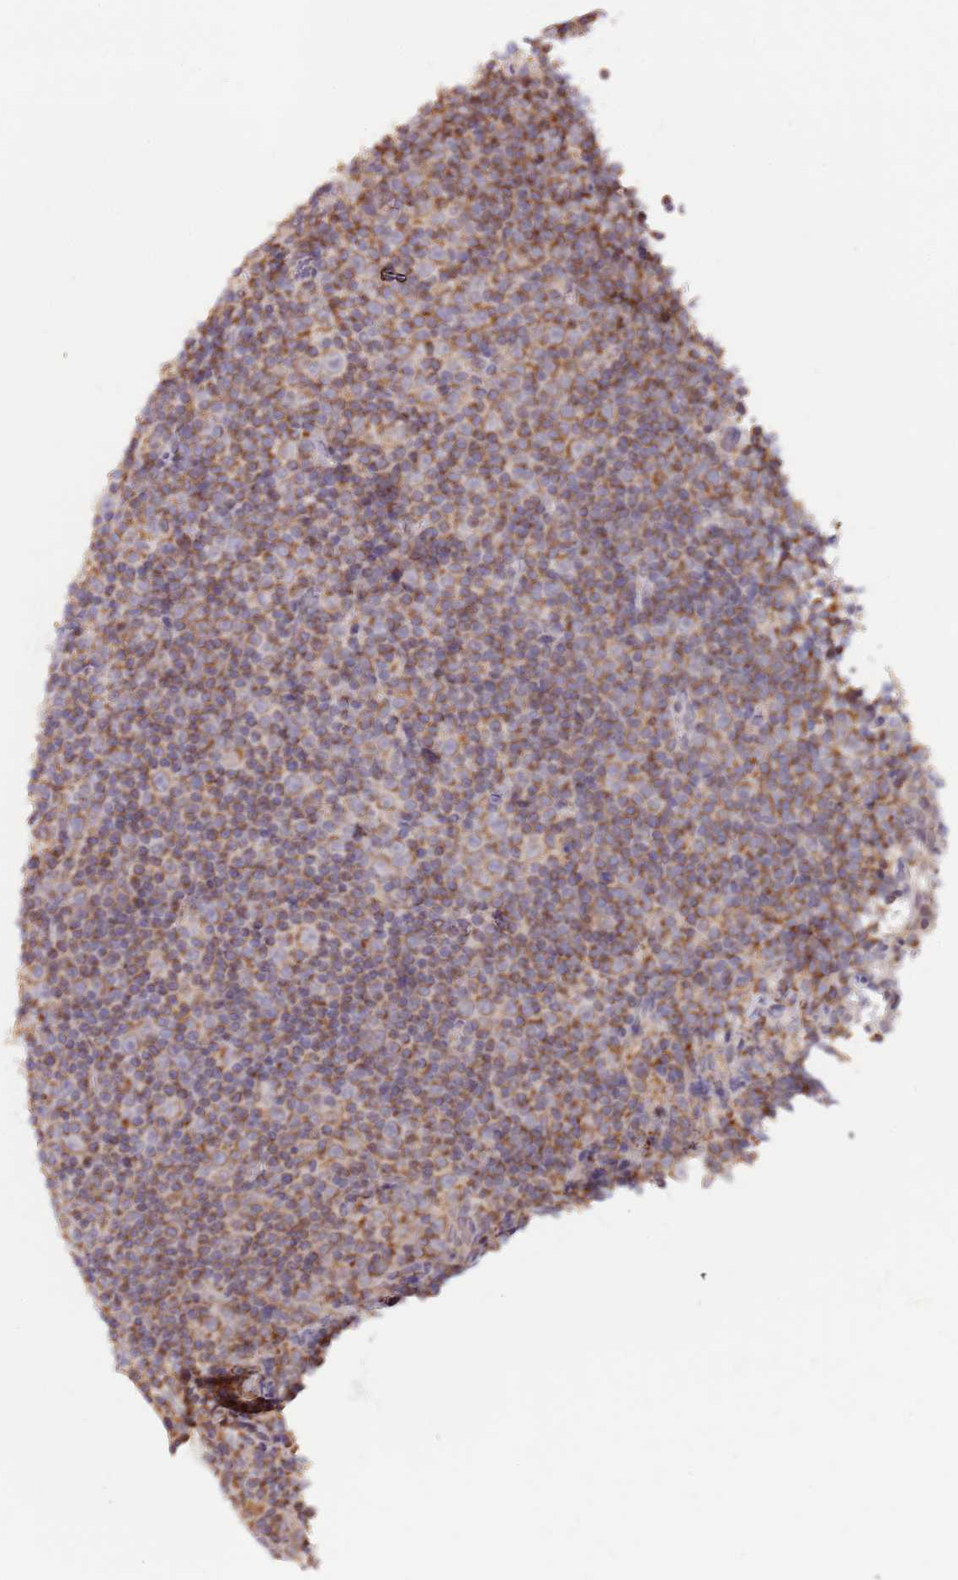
{"staining": {"intensity": "moderate", "quantity": "25%-75%", "location": "cytoplasmic/membranous"}, "tissue": "lymphoma", "cell_type": "Tumor cells", "image_type": "cancer", "snomed": [{"axis": "morphology", "description": "Malignant lymphoma, non-Hodgkin's type, Low grade"}, {"axis": "topography", "description": "Lymph node"}], "caption": "Lymphoma tissue demonstrates moderate cytoplasmic/membranous staining in approximately 25%-75% of tumor cells, visualized by immunohistochemistry.", "gene": "LHX6", "patient": {"sex": "female", "age": 67}}